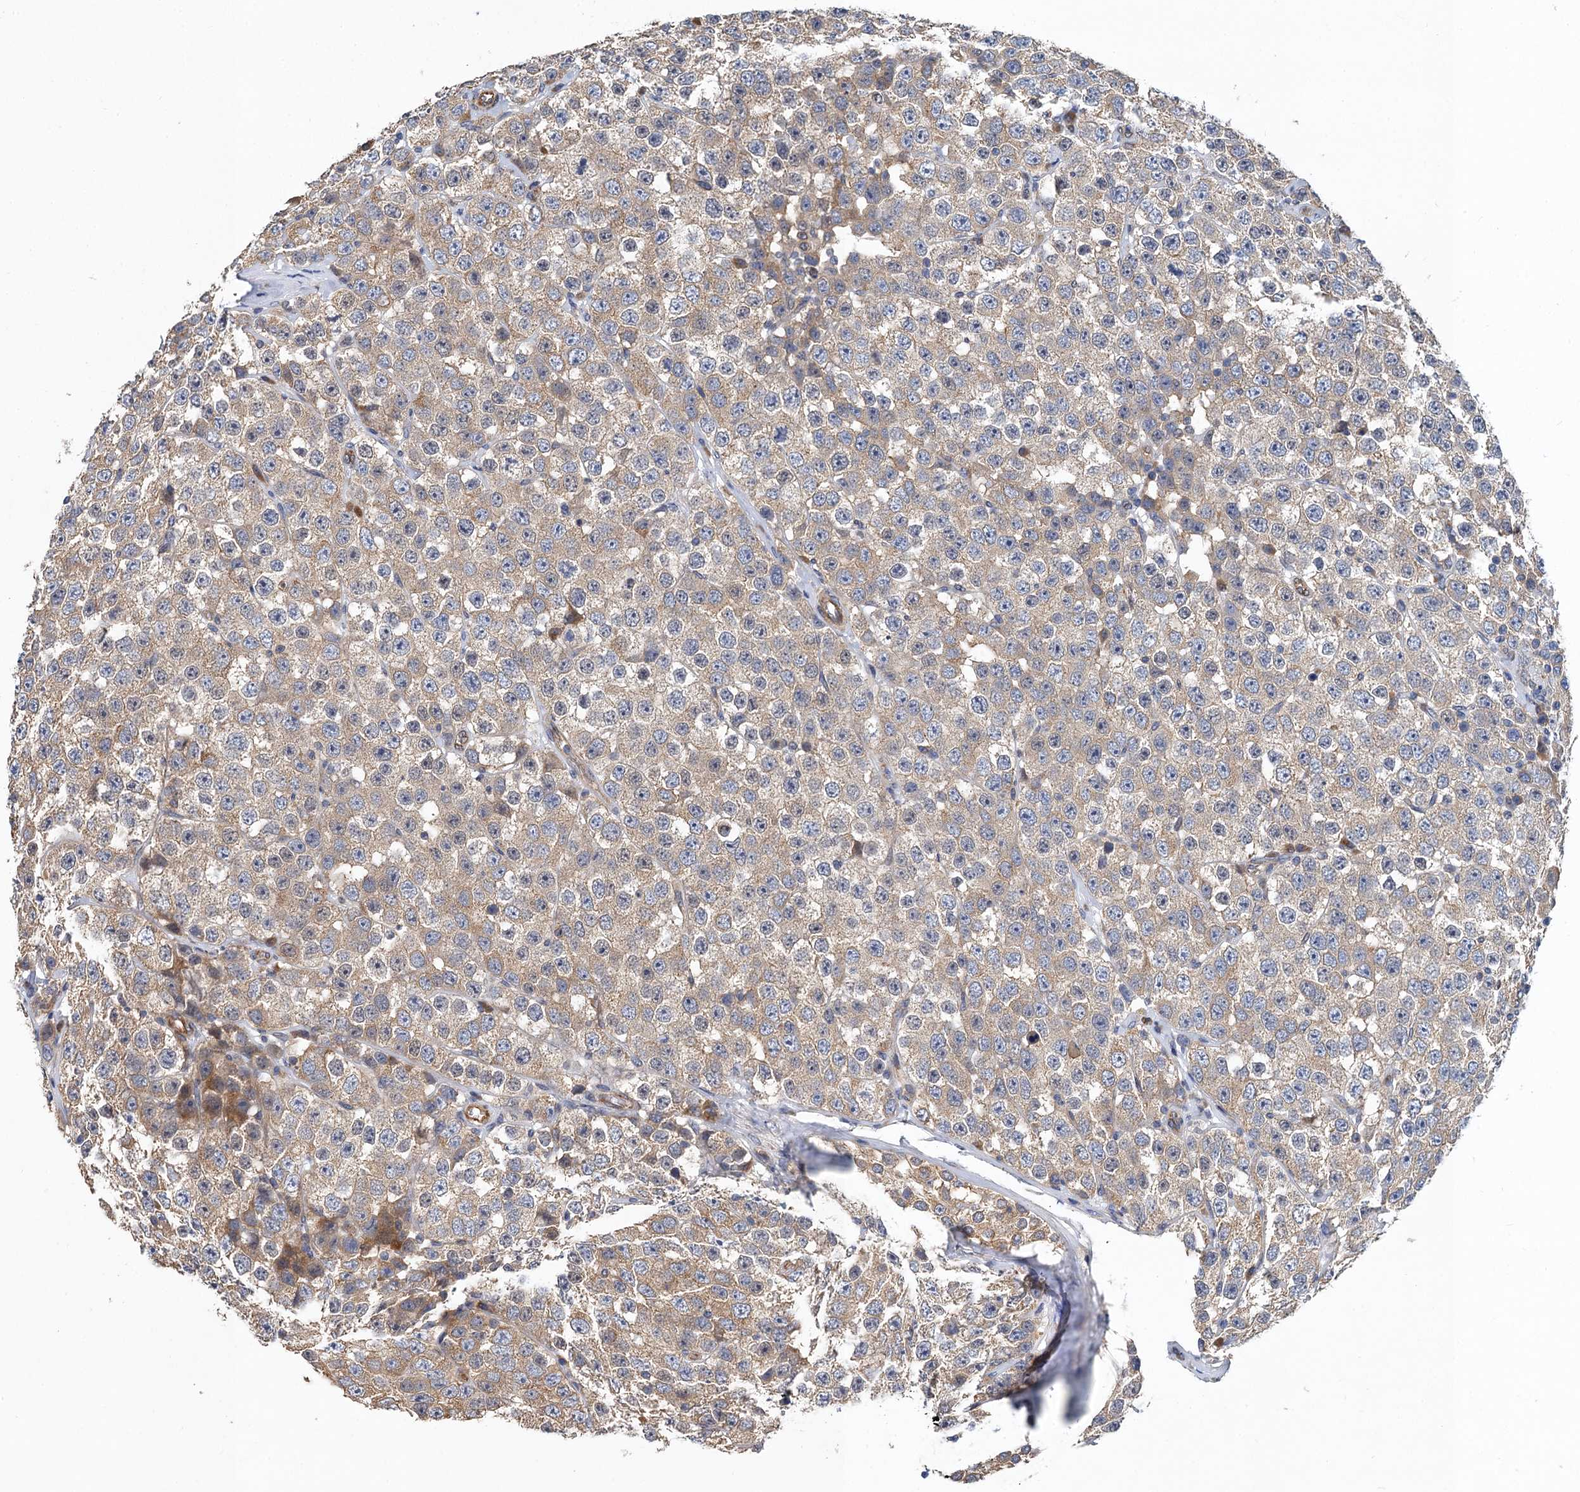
{"staining": {"intensity": "moderate", "quantity": "25%-75%", "location": "cytoplasmic/membranous"}, "tissue": "testis cancer", "cell_type": "Tumor cells", "image_type": "cancer", "snomed": [{"axis": "morphology", "description": "Seminoma, NOS"}, {"axis": "topography", "description": "Testis"}], "caption": "Immunohistochemistry (IHC) histopathology image of testis seminoma stained for a protein (brown), which demonstrates medium levels of moderate cytoplasmic/membranous expression in about 25%-75% of tumor cells.", "gene": "PJA2", "patient": {"sex": "male", "age": 28}}